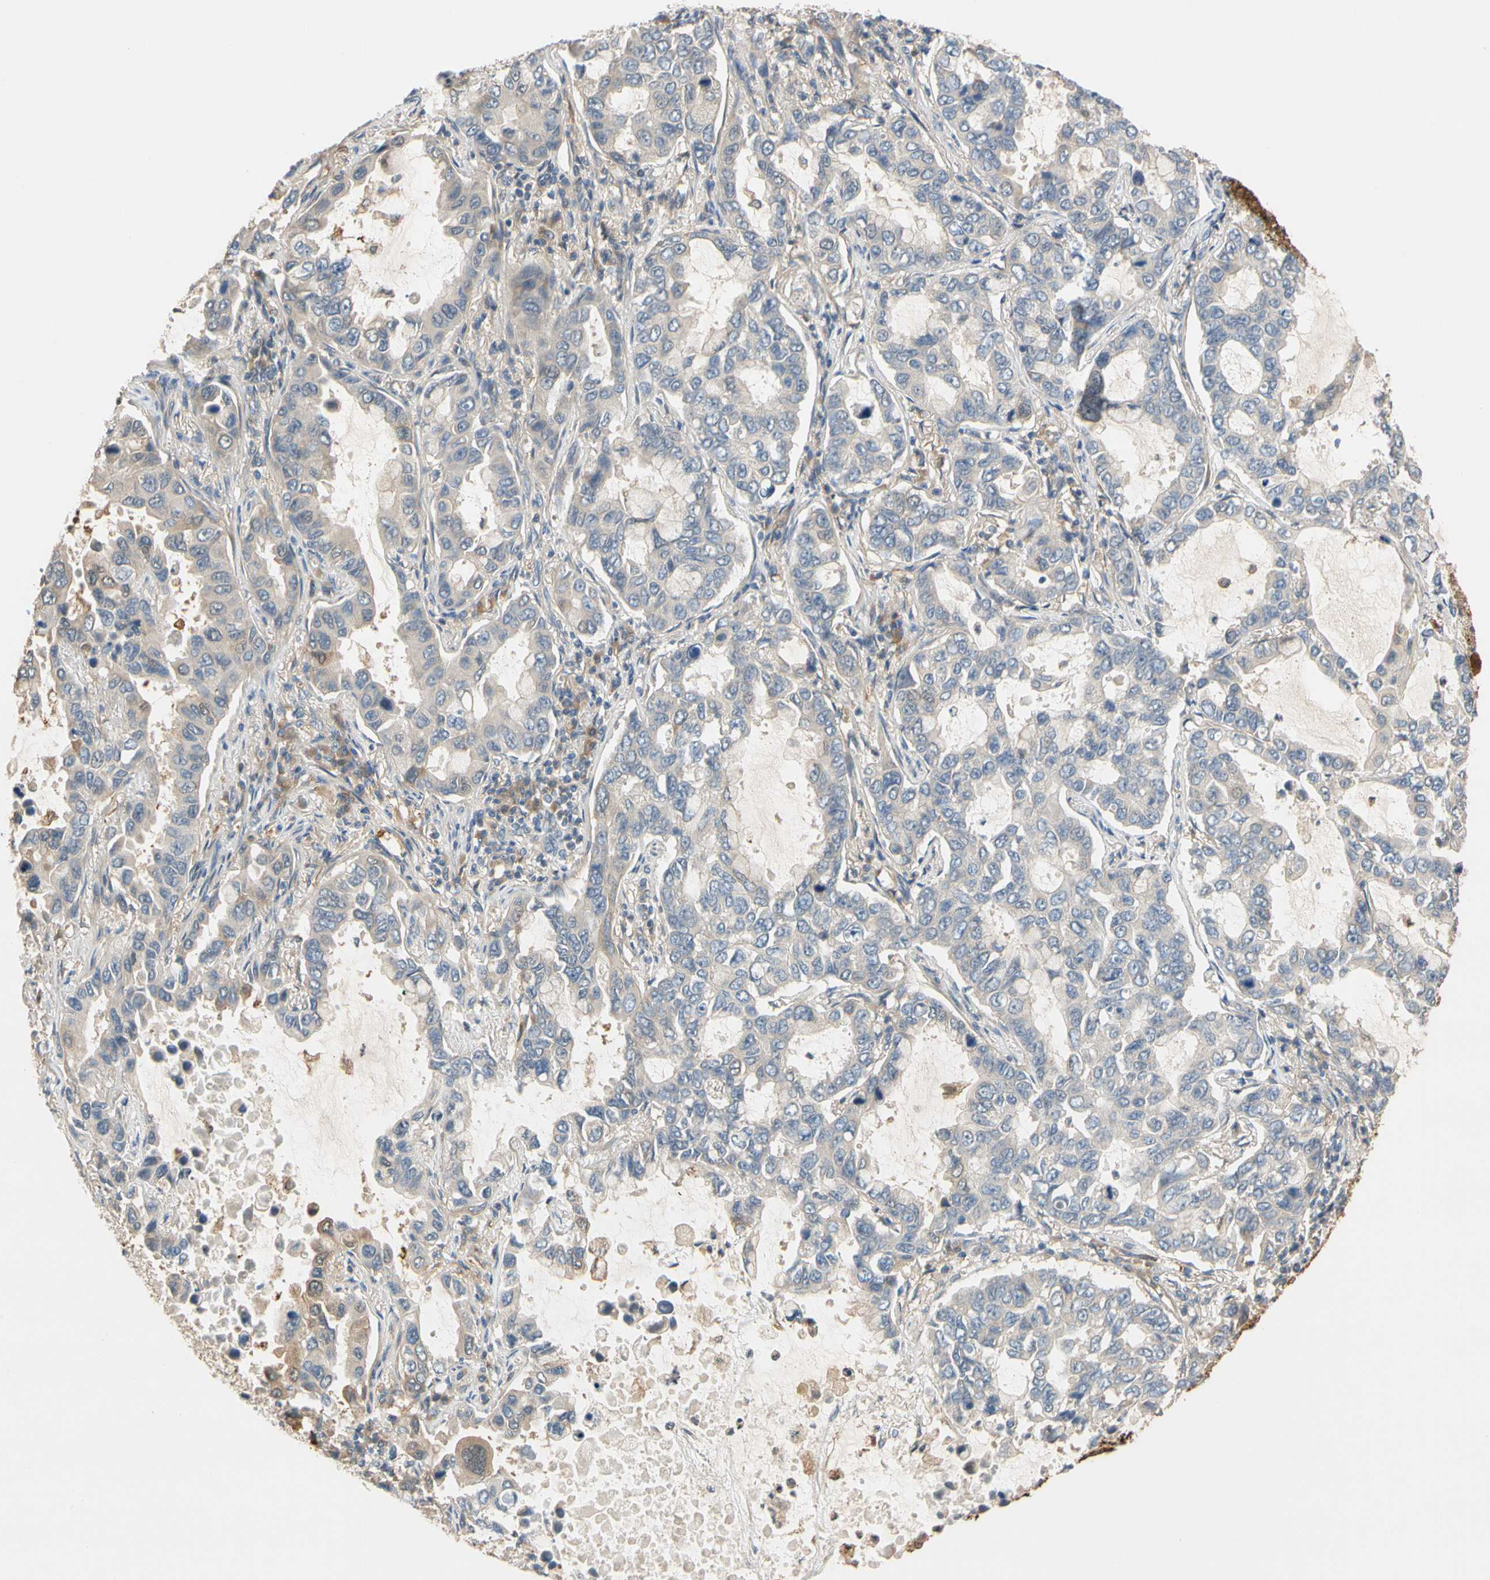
{"staining": {"intensity": "negative", "quantity": "none", "location": "none"}, "tissue": "lung cancer", "cell_type": "Tumor cells", "image_type": "cancer", "snomed": [{"axis": "morphology", "description": "Adenocarcinoma, NOS"}, {"axis": "topography", "description": "Lung"}], "caption": "DAB immunohistochemical staining of human adenocarcinoma (lung) reveals no significant expression in tumor cells. (IHC, brightfield microscopy, high magnification).", "gene": "GPSM2", "patient": {"sex": "male", "age": 64}}